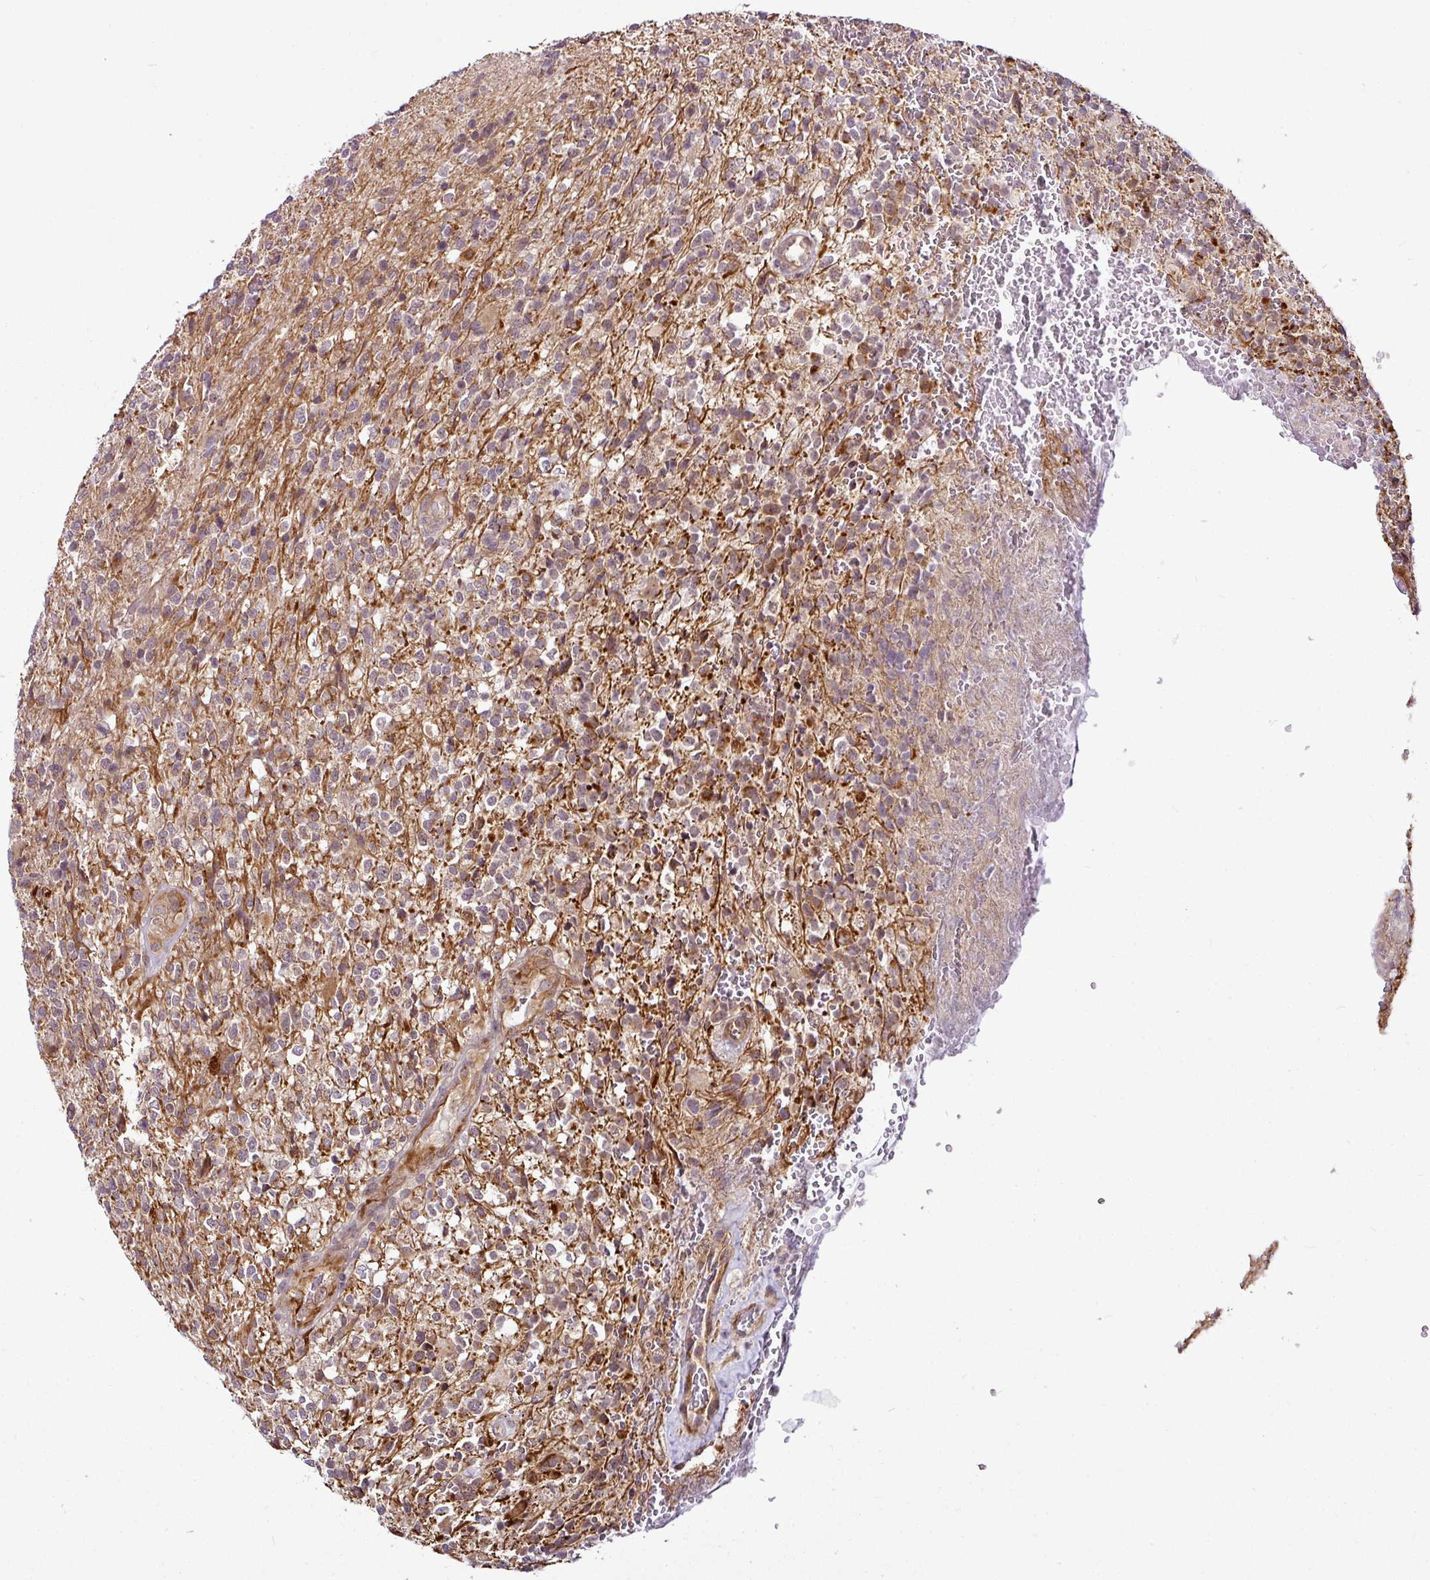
{"staining": {"intensity": "weak", "quantity": "25%-75%", "location": "cytoplasmic/membranous"}, "tissue": "glioma", "cell_type": "Tumor cells", "image_type": "cancer", "snomed": [{"axis": "morphology", "description": "Glioma, malignant, High grade"}, {"axis": "topography", "description": "Brain"}], "caption": "Approximately 25%-75% of tumor cells in human malignant glioma (high-grade) demonstrate weak cytoplasmic/membranous protein positivity as visualized by brown immunohistochemical staining.", "gene": "DCAF13", "patient": {"sex": "male", "age": 56}}